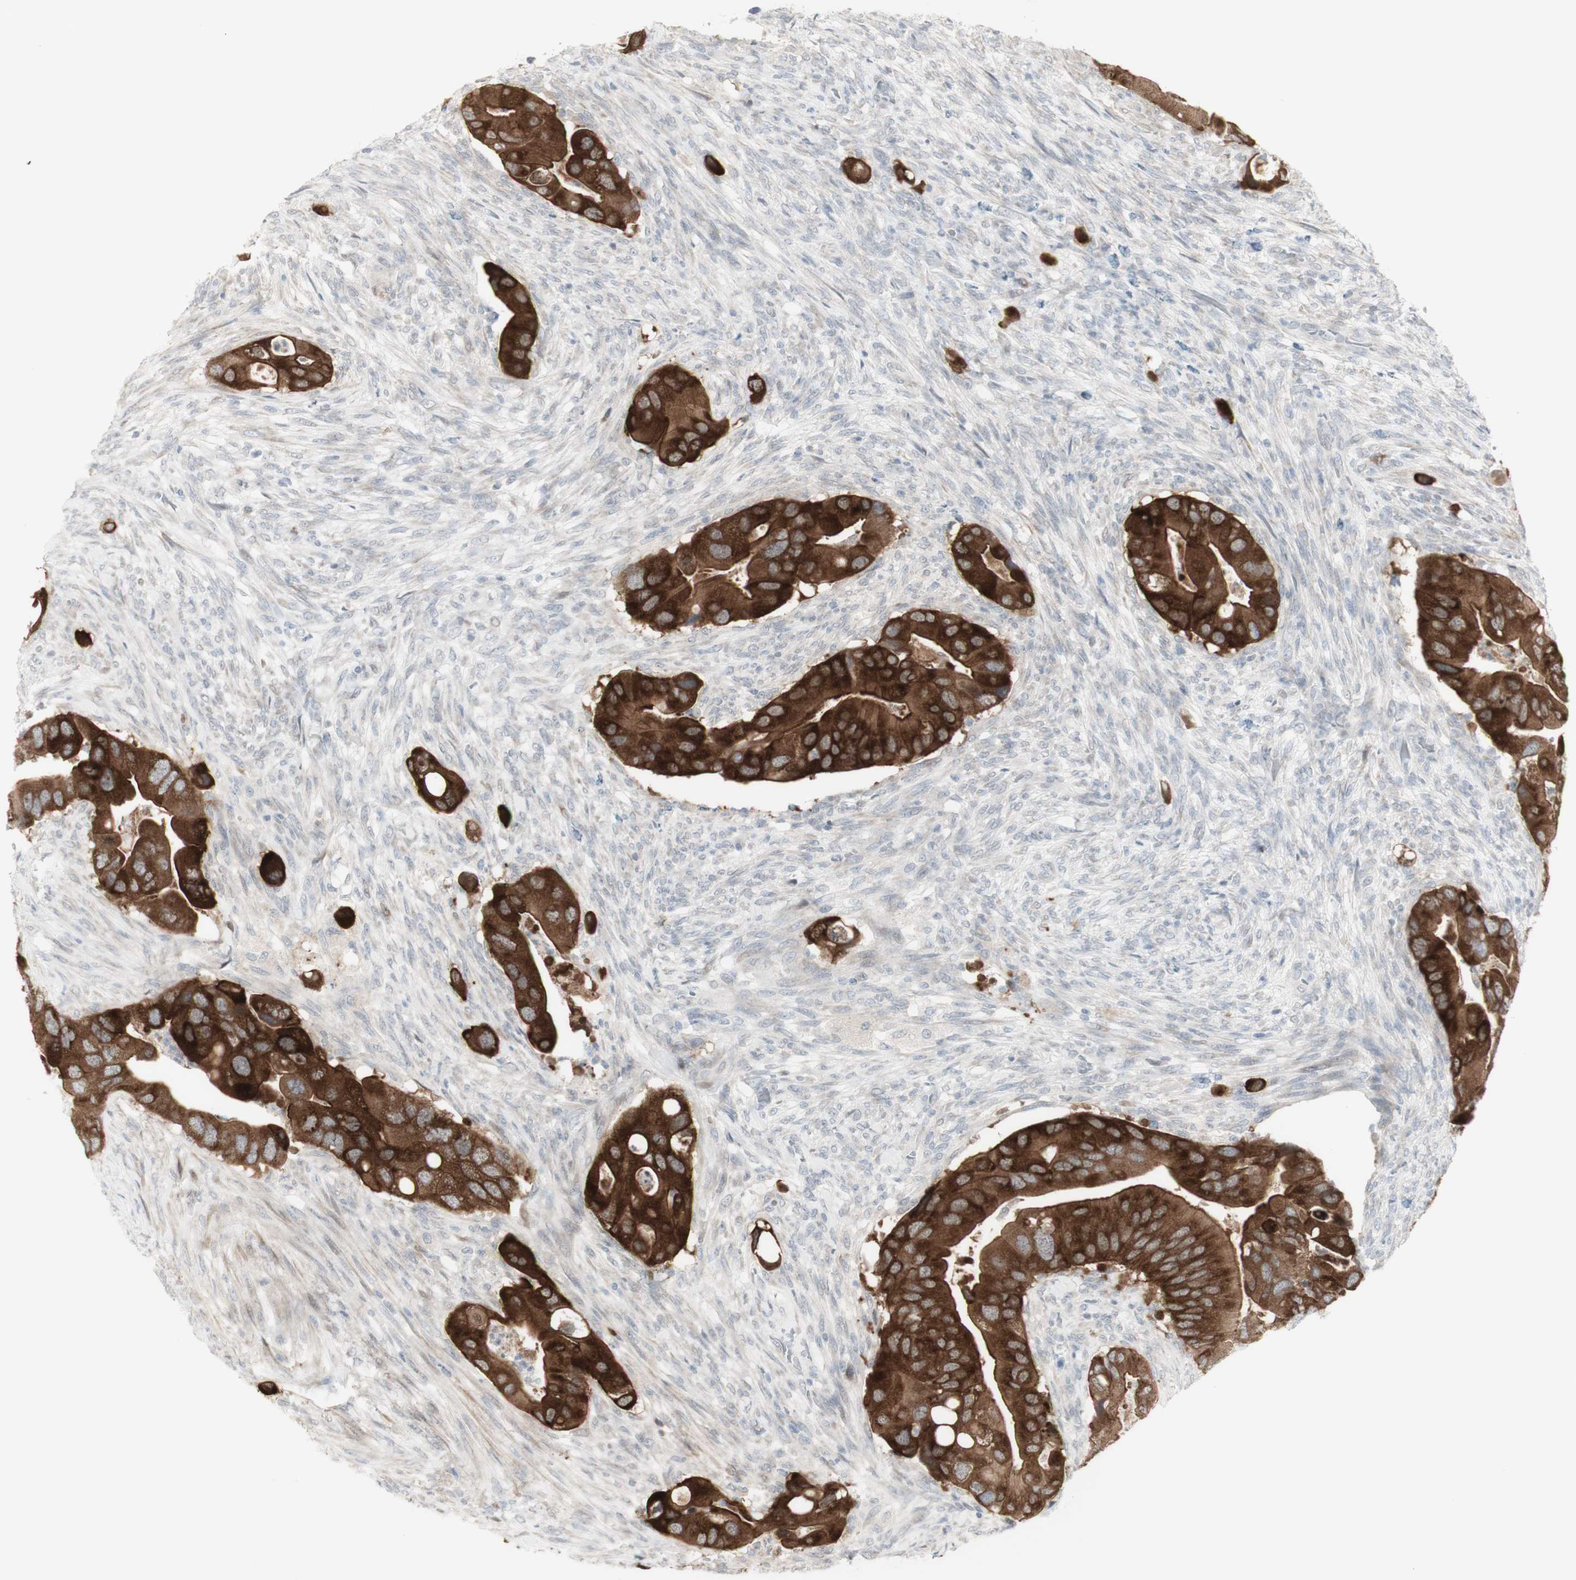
{"staining": {"intensity": "strong", "quantity": ">75%", "location": "cytoplasmic/membranous"}, "tissue": "colorectal cancer", "cell_type": "Tumor cells", "image_type": "cancer", "snomed": [{"axis": "morphology", "description": "Adenocarcinoma, NOS"}, {"axis": "topography", "description": "Rectum"}], "caption": "The image reveals immunohistochemical staining of colorectal adenocarcinoma. There is strong cytoplasmic/membranous expression is appreciated in about >75% of tumor cells.", "gene": "C1orf116", "patient": {"sex": "female", "age": 57}}